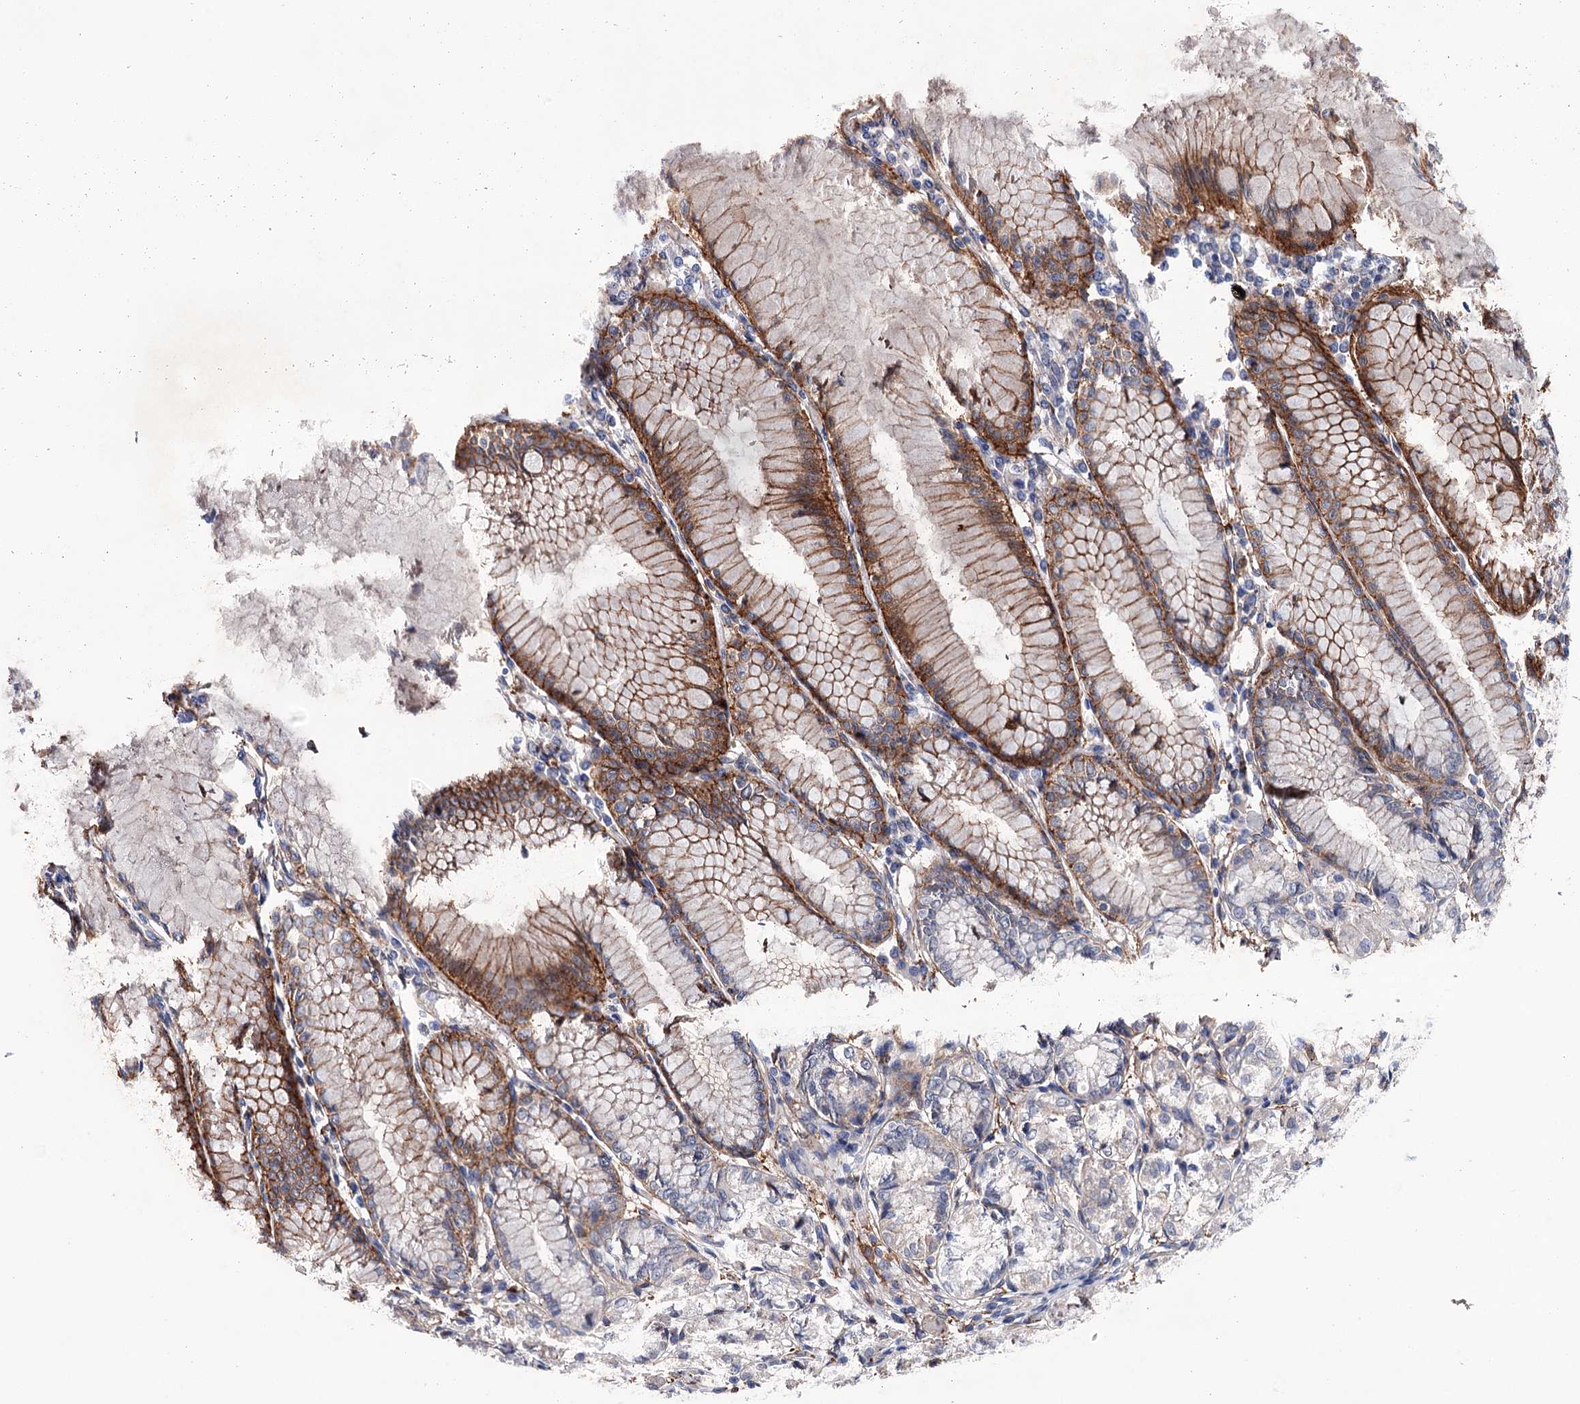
{"staining": {"intensity": "moderate", "quantity": ">75%", "location": "cytoplasmic/membranous"}, "tissue": "stomach", "cell_type": "Glandular cells", "image_type": "normal", "snomed": [{"axis": "morphology", "description": "Normal tissue, NOS"}, {"axis": "topography", "description": "Stomach"}], "caption": "The image exhibits a brown stain indicating the presence of a protein in the cytoplasmic/membranous of glandular cells in stomach.", "gene": "TMTC3", "patient": {"sex": "female", "age": 57}}